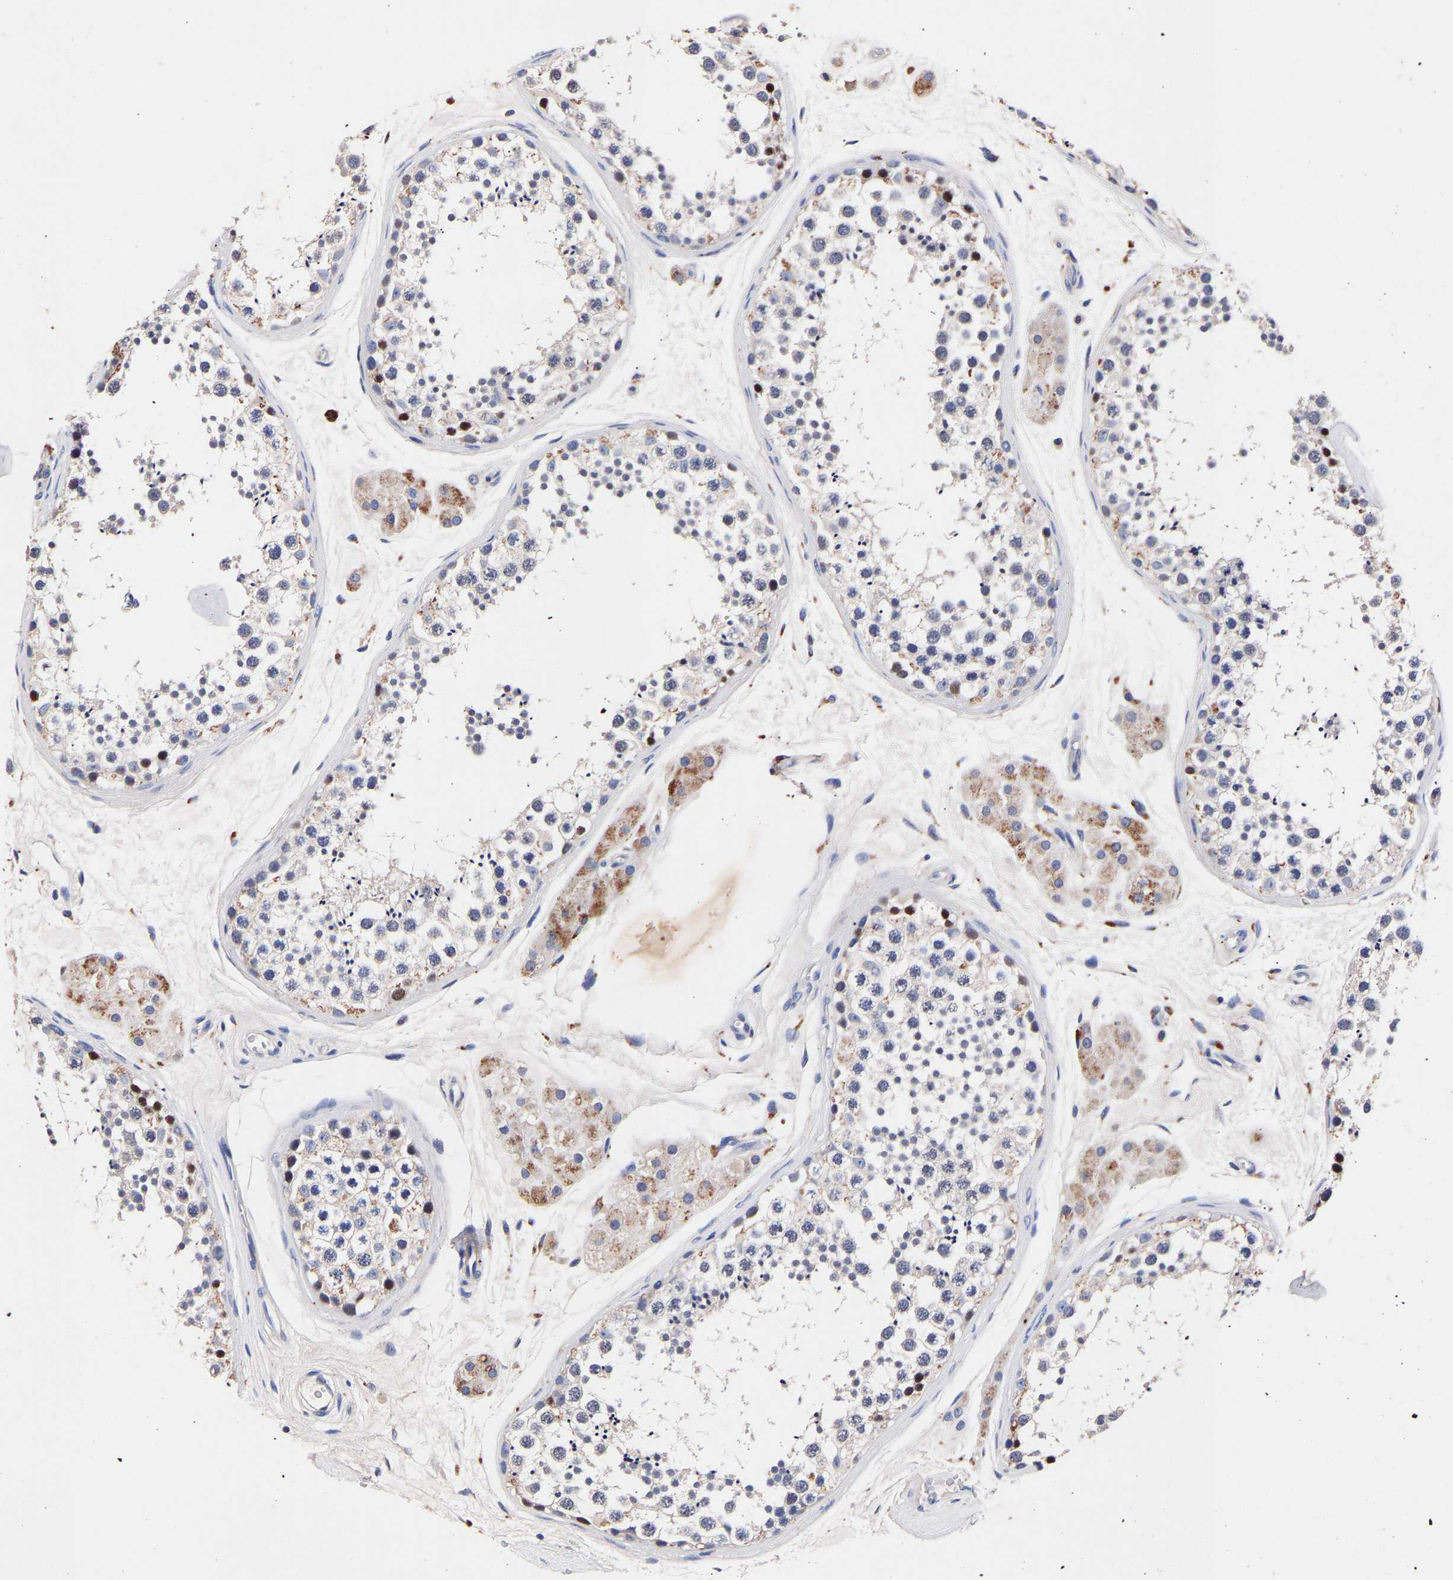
{"staining": {"intensity": "strong", "quantity": "<25%", "location": "nuclear"}, "tissue": "testis", "cell_type": "Cells in seminiferous ducts", "image_type": "normal", "snomed": [{"axis": "morphology", "description": "Normal tissue, NOS"}, {"axis": "topography", "description": "Testis"}], "caption": "Strong nuclear protein staining is present in approximately <25% of cells in seminiferous ducts in testis.", "gene": "SEM1", "patient": {"sex": "male", "age": 56}}